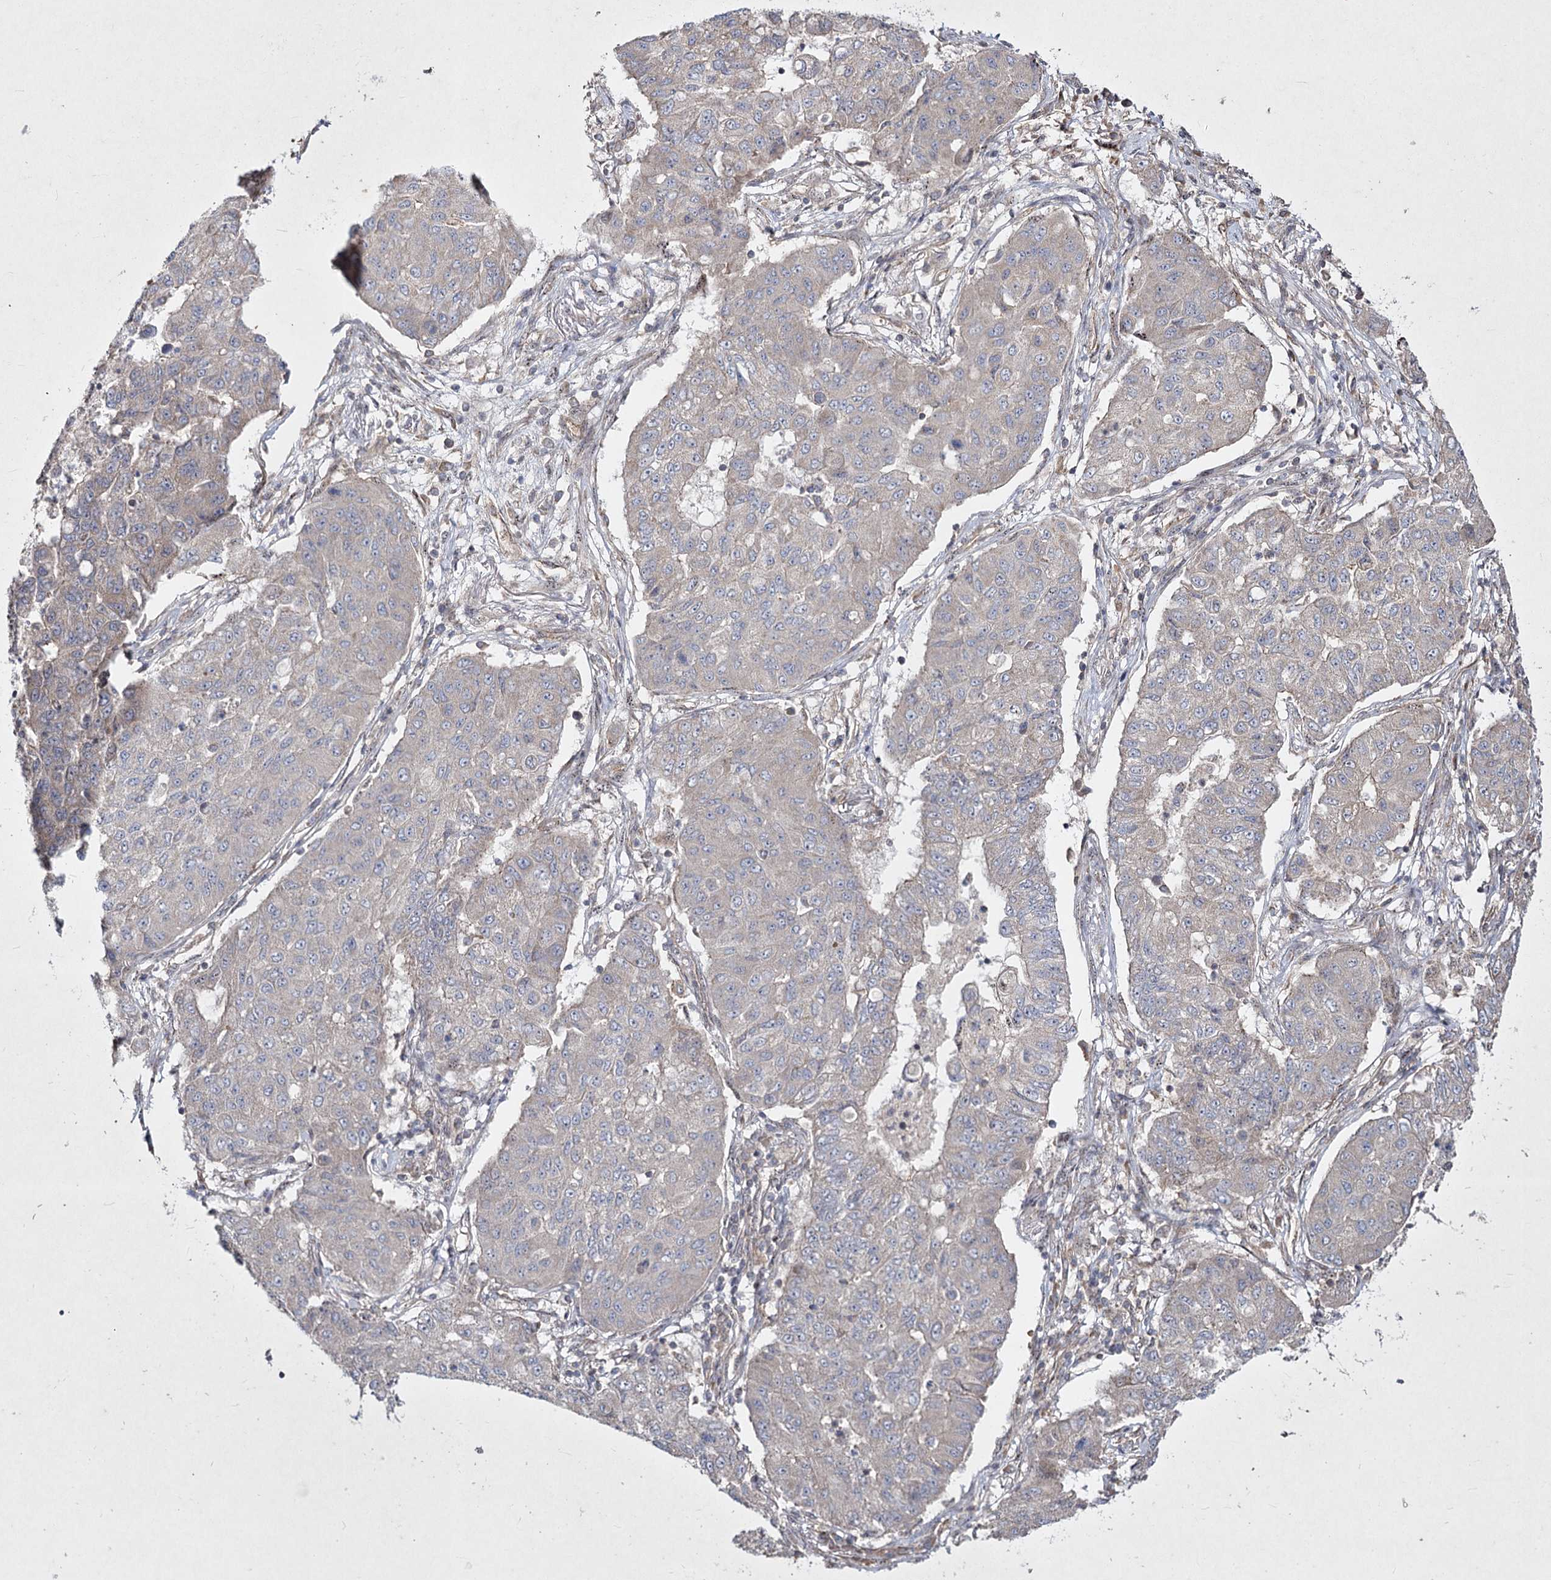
{"staining": {"intensity": "negative", "quantity": "none", "location": "none"}, "tissue": "lung cancer", "cell_type": "Tumor cells", "image_type": "cancer", "snomed": [{"axis": "morphology", "description": "Squamous cell carcinoma, NOS"}, {"axis": "topography", "description": "Lung"}], "caption": "Tumor cells show no significant protein positivity in lung squamous cell carcinoma. (Brightfield microscopy of DAB (3,3'-diaminobenzidine) immunohistochemistry at high magnification).", "gene": "SH3TC1", "patient": {"sex": "male", "age": 74}}